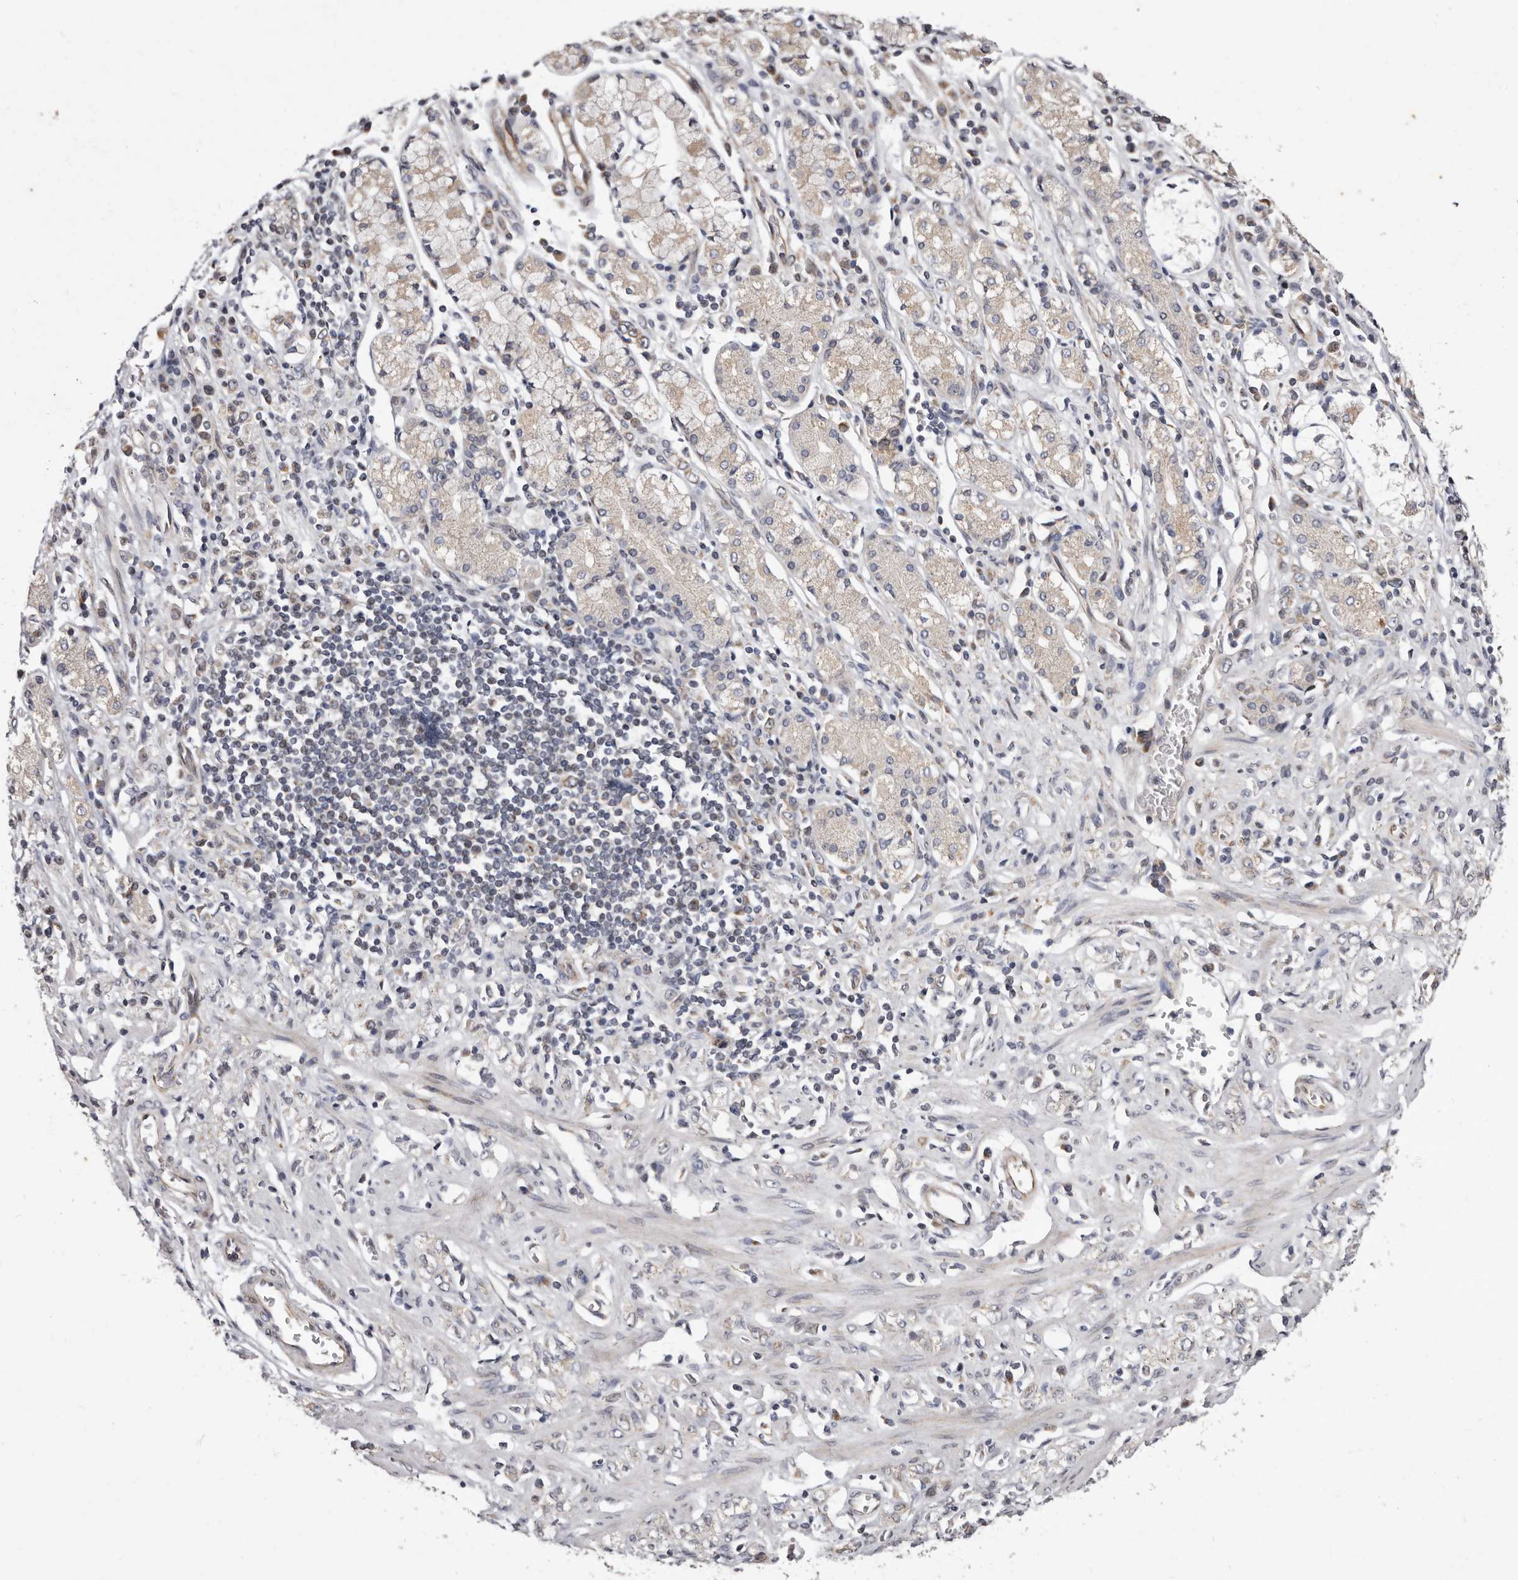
{"staining": {"intensity": "weak", "quantity": "25%-75%", "location": "cytoplasmic/membranous"}, "tissue": "stomach cancer", "cell_type": "Tumor cells", "image_type": "cancer", "snomed": [{"axis": "morphology", "description": "Normal tissue, NOS"}, {"axis": "morphology", "description": "Adenocarcinoma, NOS"}, {"axis": "topography", "description": "Stomach"}], "caption": "Stomach adenocarcinoma stained with immunohistochemistry (IHC) demonstrates weak cytoplasmic/membranous staining in approximately 25%-75% of tumor cells.", "gene": "TIMM17B", "patient": {"sex": "male", "age": 82}}